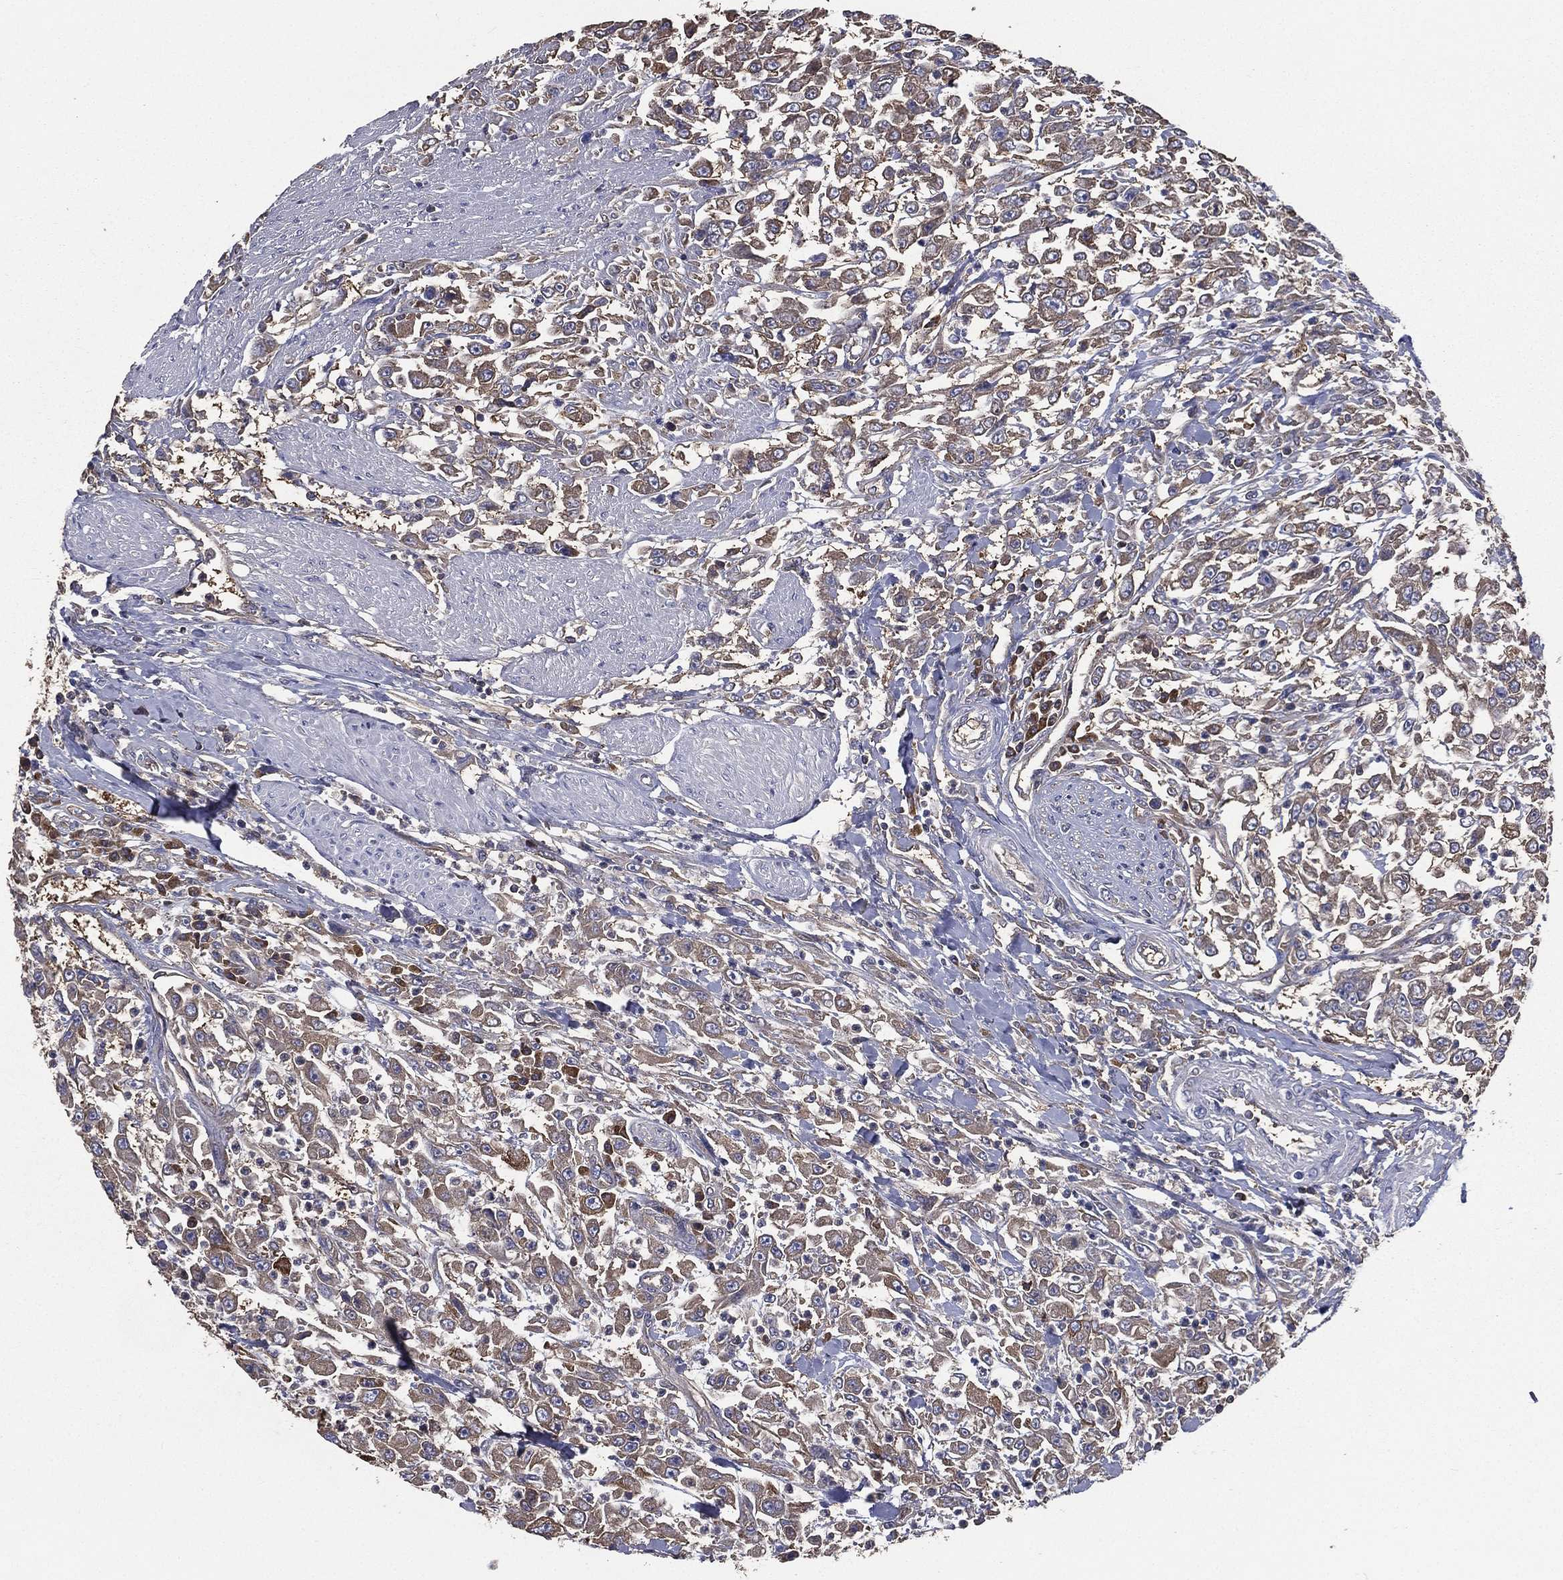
{"staining": {"intensity": "weak", "quantity": ">75%", "location": "cytoplasmic/membranous"}, "tissue": "urothelial cancer", "cell_type": "Tumor cells", "image_type": "cancer", "snomed": [{"axis": "morphology", "description": "Urothelial carcinoma, High grade"}, {"axis": "topography", "description": "Urinary bladder"}], "caption": "Human urothelial carcinoma (high-grade) stained with a protein marker demonstrates weak staining in tumor cells.", "gene": "SARS1", "patient": {"sex": "male", "age": 46}}